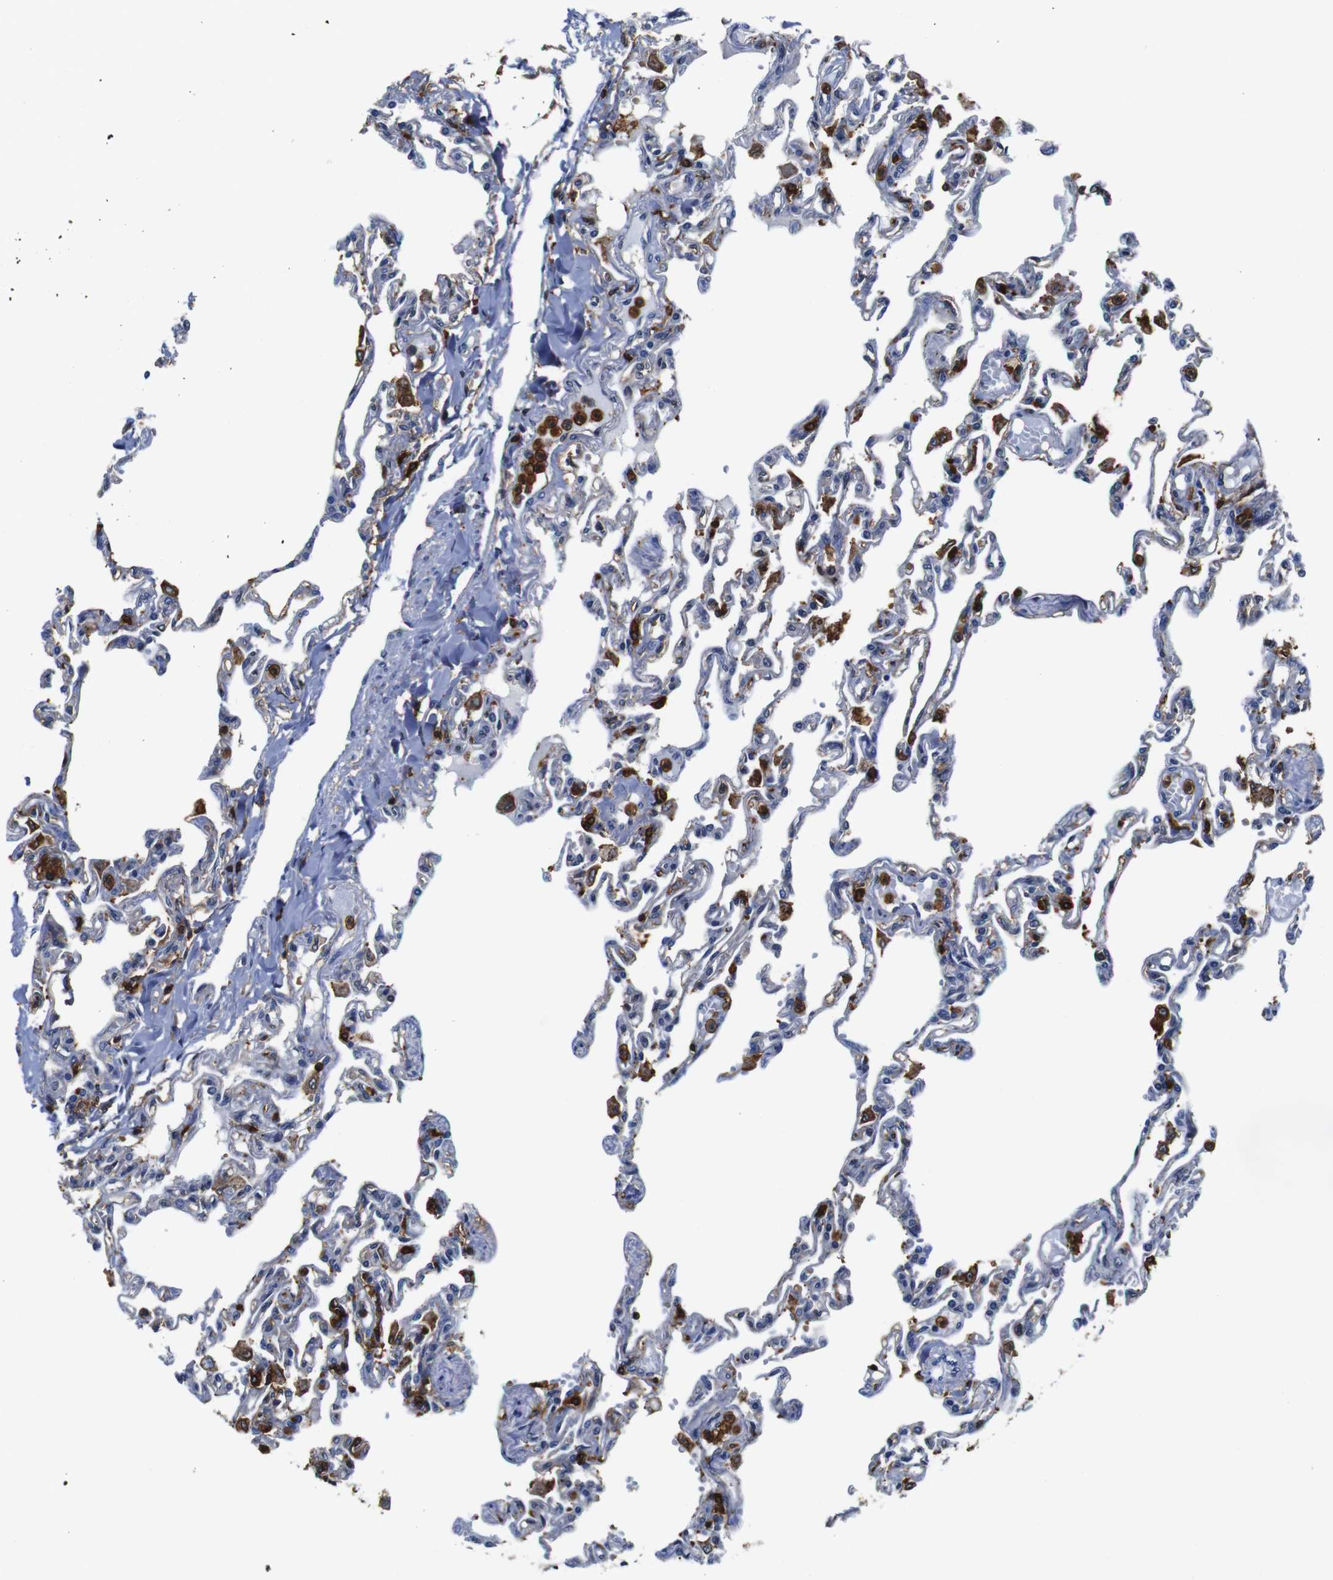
{"staining": {"intensity": "strong", "quantity": "<25%", "location": "none"}, "tissue": "lung", "cell_type": "Alveolar cells", "image_type": "normal", "snomed": [{"axis": "morphology", "description": "Normal tissue, NOS"}, {"axis": "topography", "description": "Lung"}], "caption": "About <25% of alveolar cells in benign human lung reveal strong None protein expression as visualized by brown immunohistochemical staining.", "gene": "ANXA1", "patient": {"sex": "male", "age": 21}}